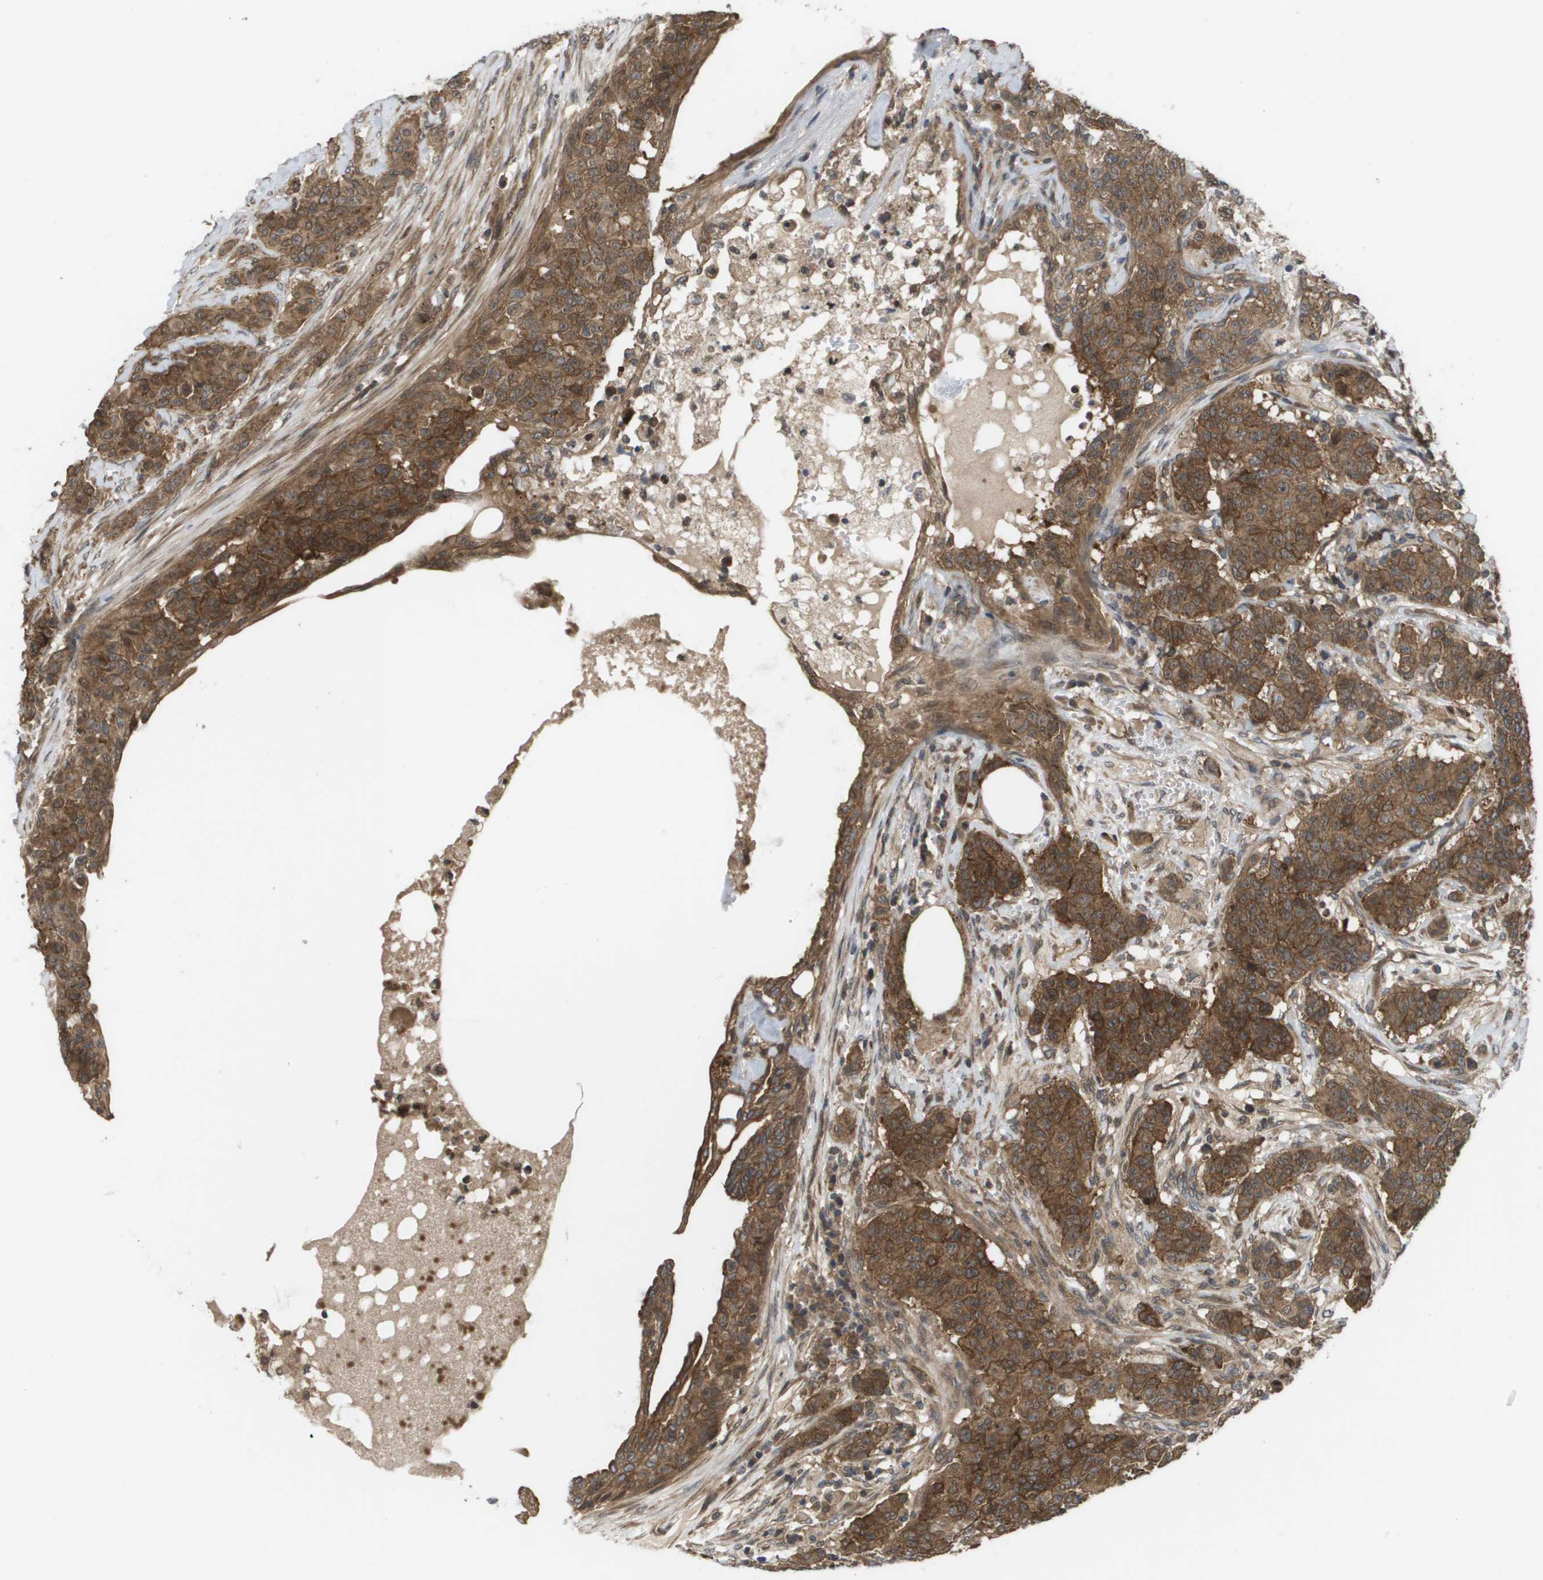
{"staining": {"intensity": "moderate", "quantity": ">75%", "location": "cytoplasmic/membranous,nuclear"}, "tissue": "breast cancer", "cell_type": "Tumor cells", "image_type": "cancer", "snomed": [{"axis": "morphology", "description": "Normal tissue, NOS"}, {"axis": "morphology", "description": "Duct carcinoma"}, {"axis": "topography", "description": "Breast"}], "caption": "Infiltrating ductal carcinoma (breast) was stained to show a protein in brown. There is medium levels of moderate cytoplasmic/membranous and nuclear expression in about >75% of tumor cells.", "gene": "CTPS2", "patient": {"sex": "female", "age": 40}}